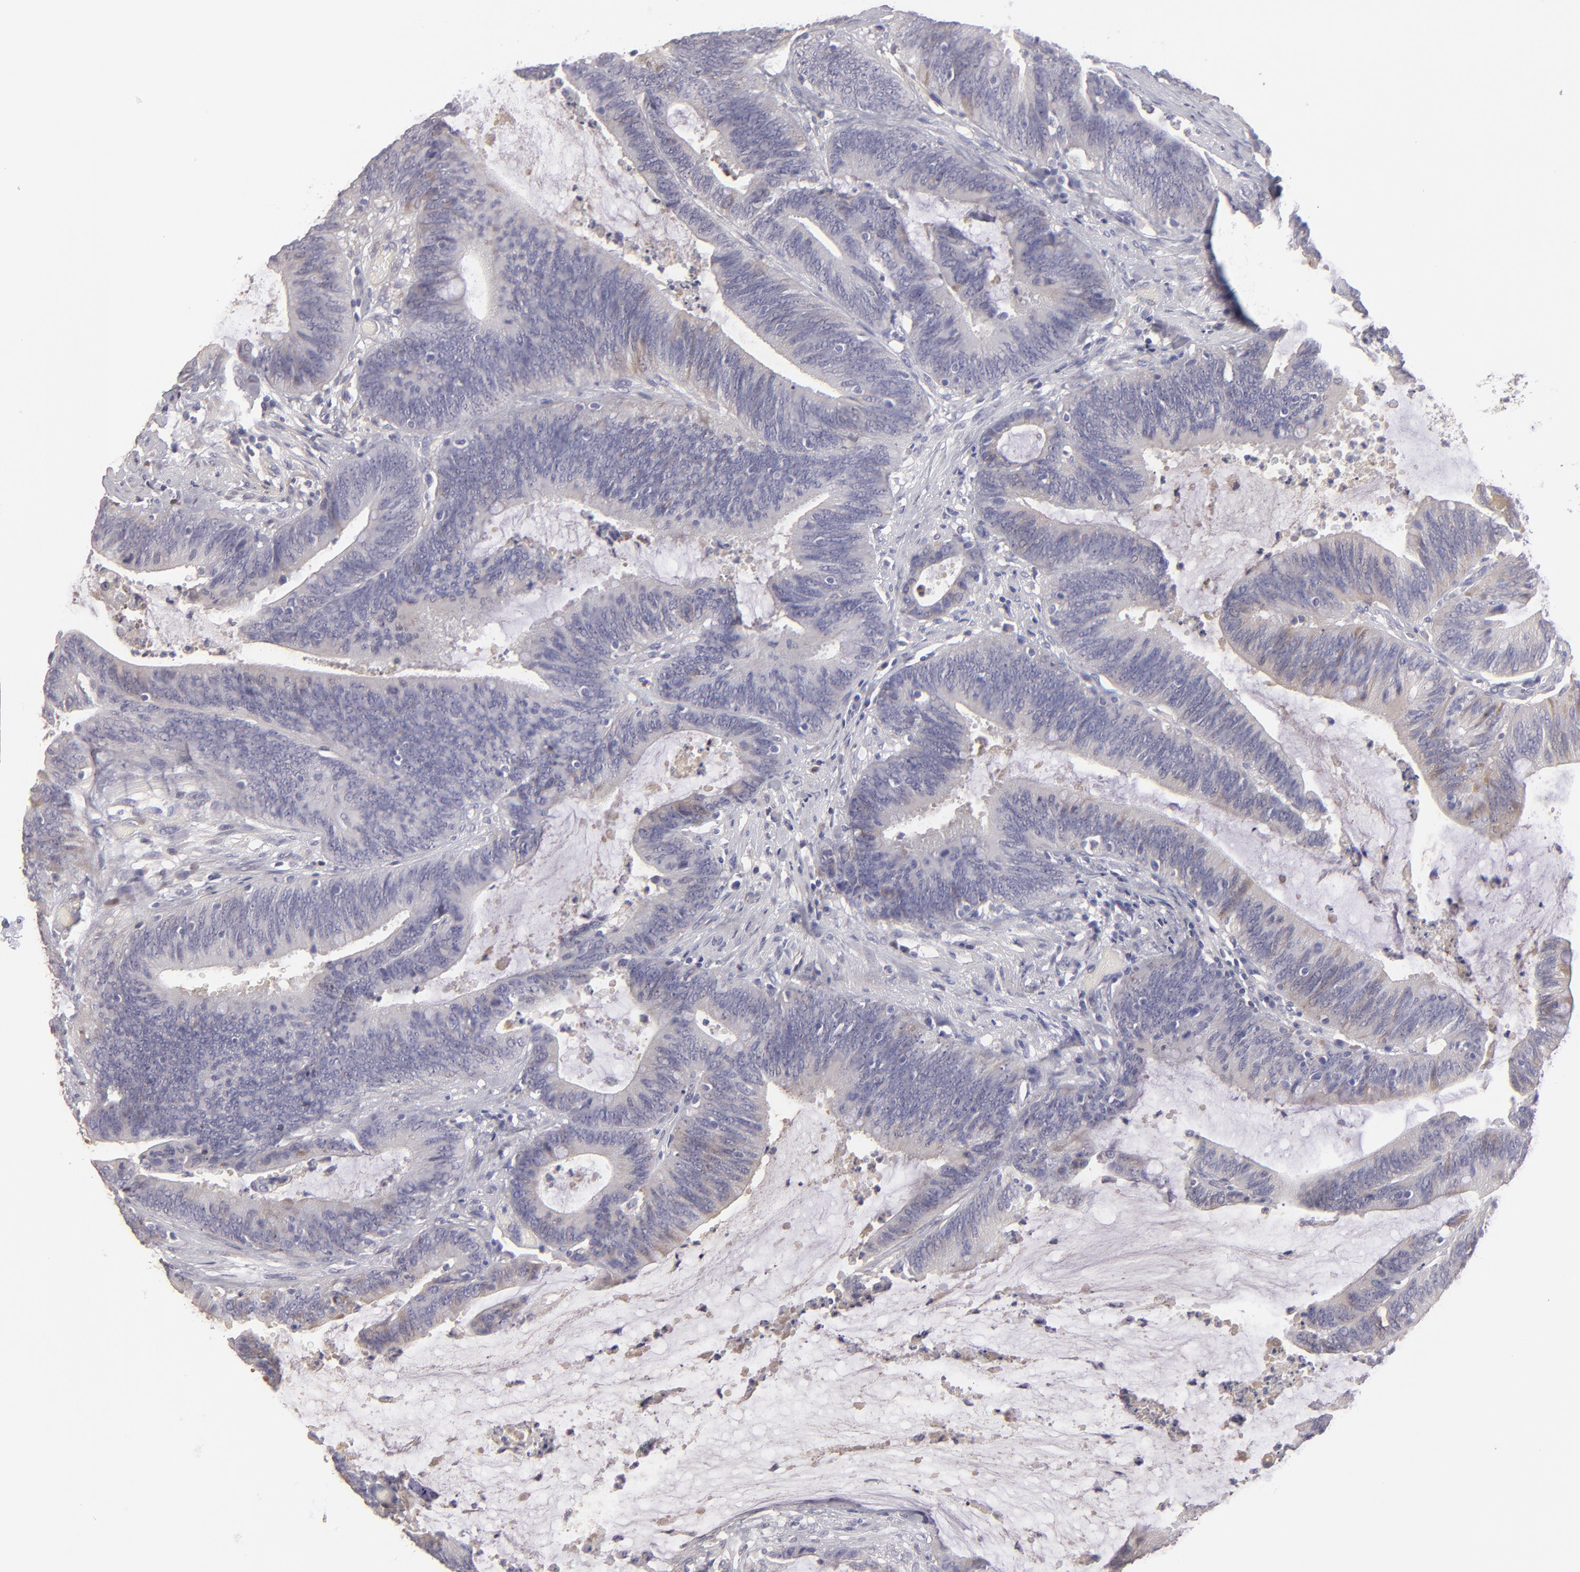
{"staining": {"intensity": "negative", "quantity": "none", "location": "none"}, "tissue": "colorectal cancer", "cell_type": "Tumor cells", "image_type": "cancer", "snomed": [{"axis": "morphology", "description": "Adenocarcinoma, NOS"}, {"axis": "topography", "description": "Rectum"}], "caption": "Immunohistochemical staining of colorectal cancer (adenocarcinoma) shows no significant positivity in tumor cells.", "gene": "ABCC4", "patient": {"sex": "female", "age": 66}}